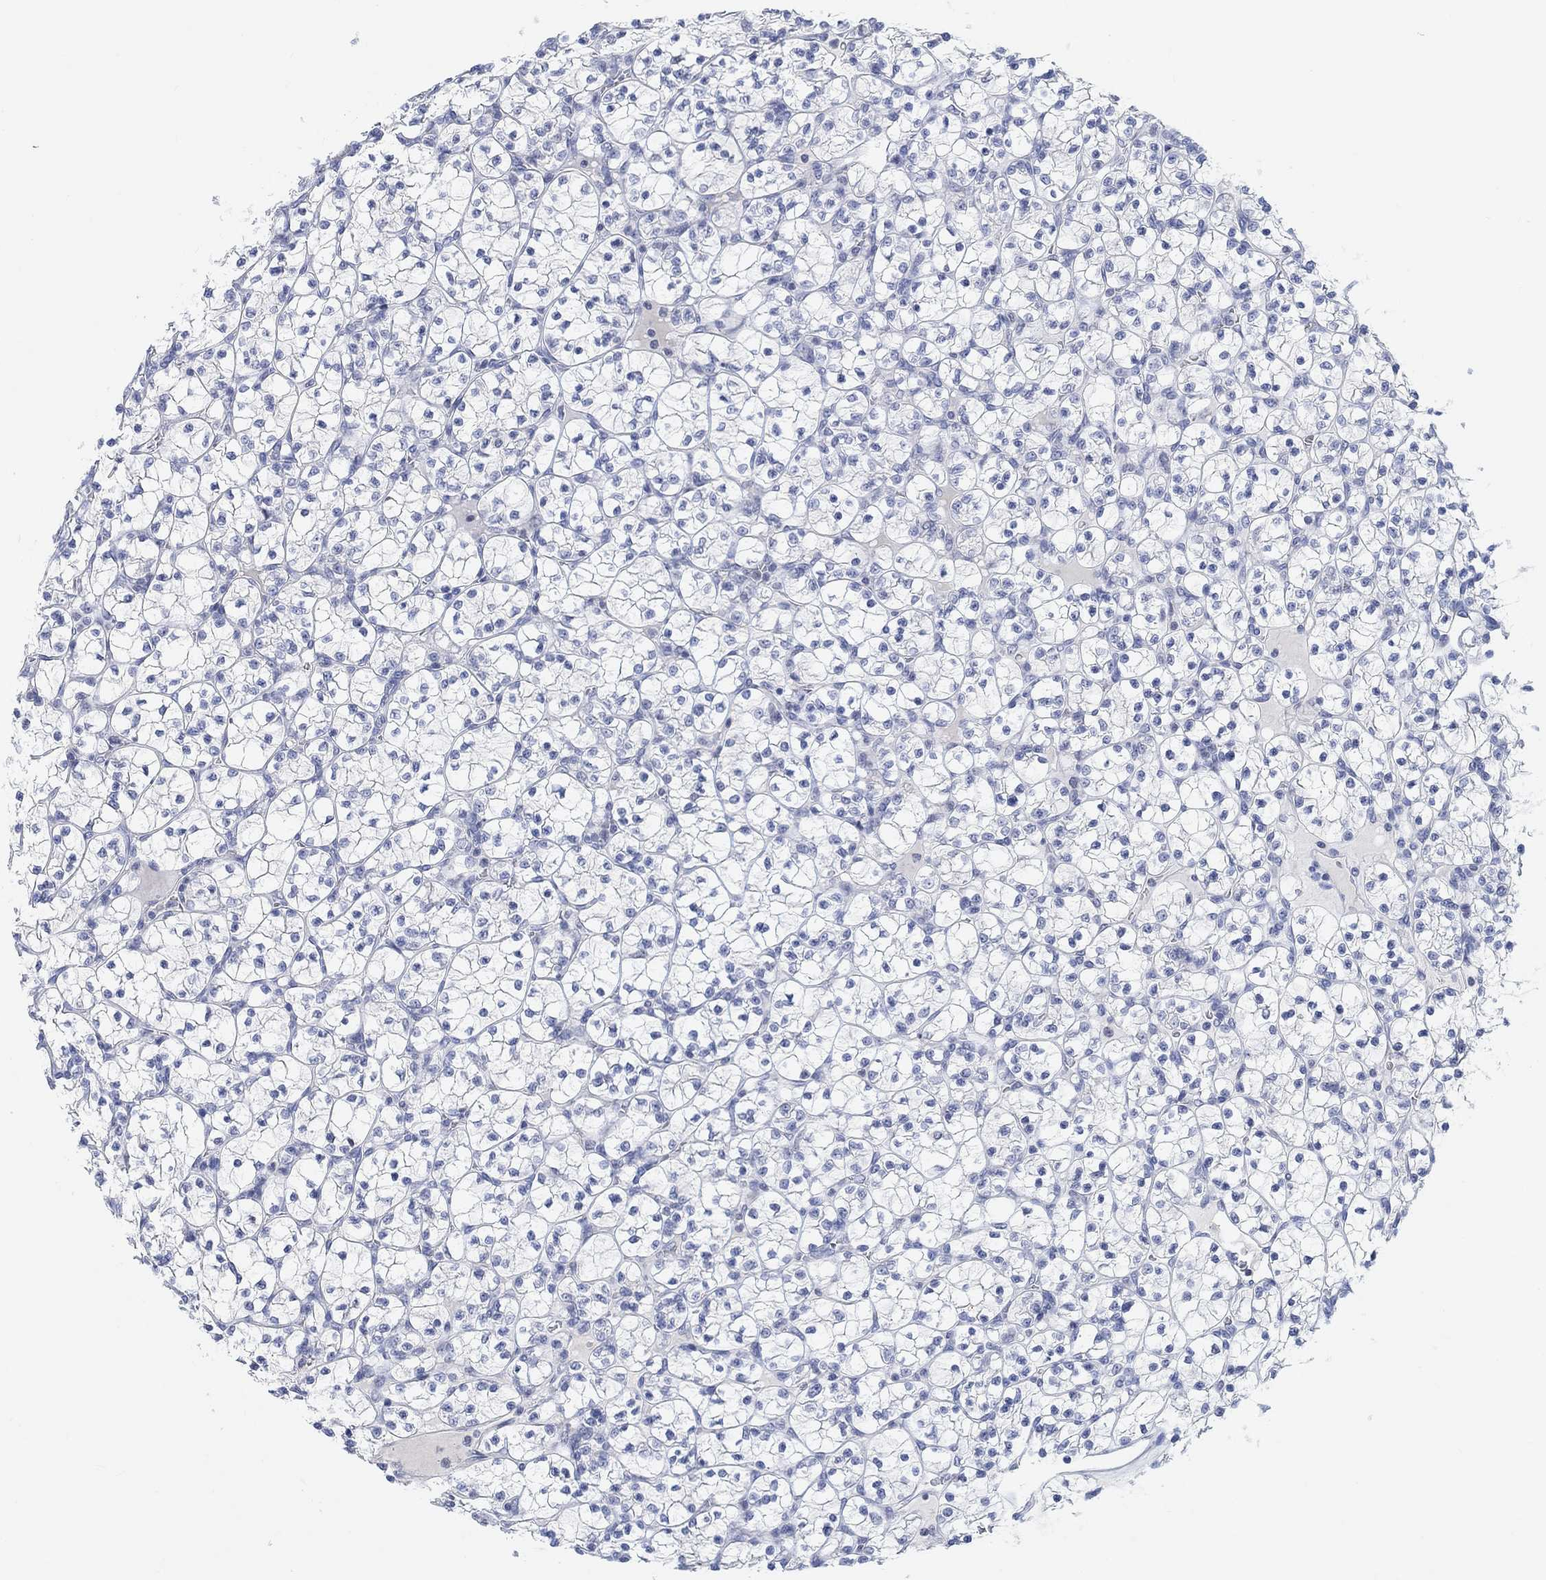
{"staining": {"intensity": "negative", "quantity": "none", "location": "none"}, "tissue": "renal cancer", "cell_type": "Tumor cells", "image_type": "cancer", "snomed": [{"axis": "morphology", "description": "Adenocarcinoma, NOS"}, {"axis": "topography", "description": "Kidney"}], "caption": "Adenocarcinoma (renal) was stained to show a protein in brown. There is no significant expression in tumor cells.", "gene": "ATP6V1E2", "patient": {"sex": "female", "age": 89}}